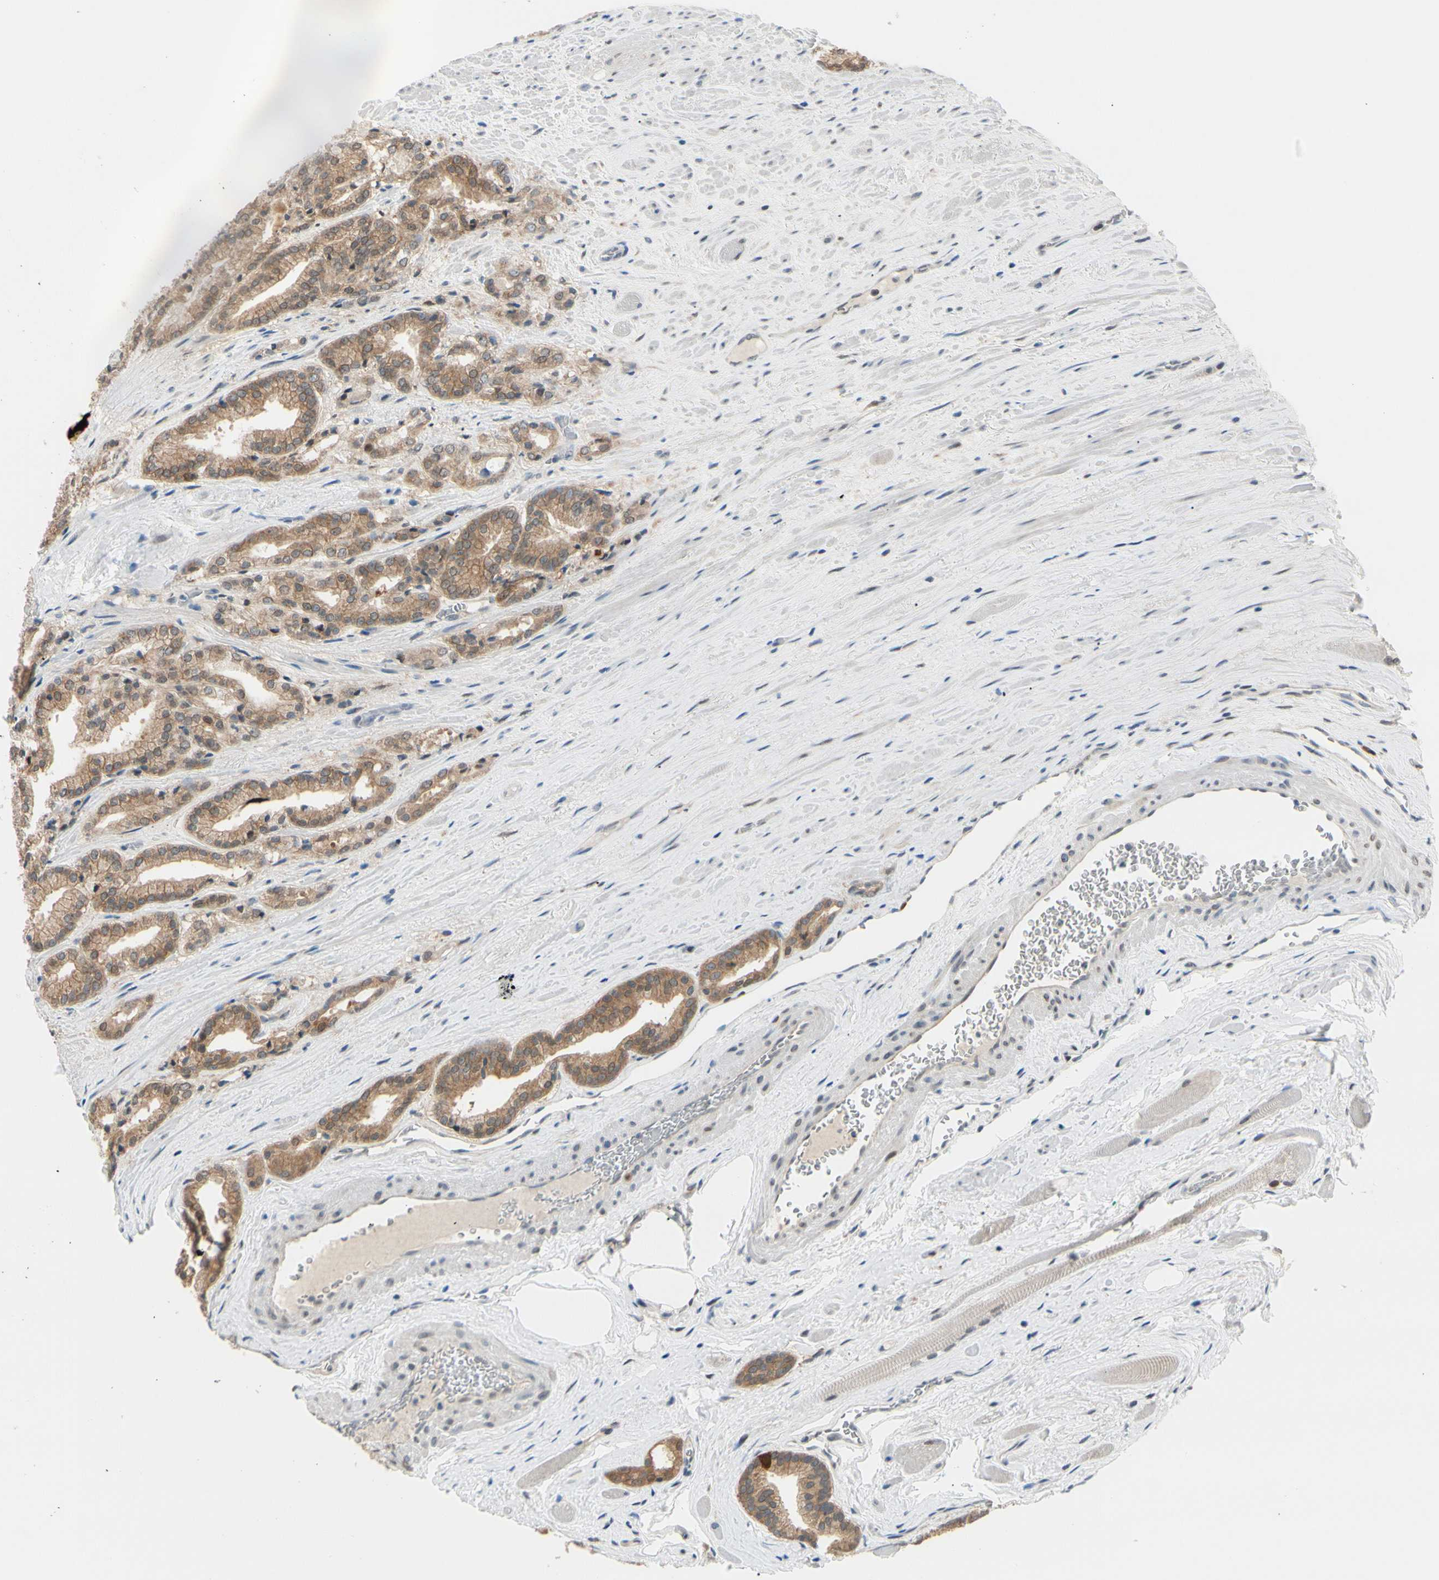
{"staining": {"intensity": "moderate", "quantity": ">75%", "location": "cytoplasmic/membranous"}, "tissue": "prostate cancer", "cell_type": "Tumor cells", "image_type": "cancer", "snomed": [{"axis": "morphology", "description": "Adenocarcinoma, Low grade"}, {"axis": "topography", "description": "Prostate"}], "caption": "A brown stain shows moderate cytoplasmic/membranous positivity of a protein in human adenocarcinoma (low-grade) (prostate) tumor cells. The protein is stained brown, and the nuclei are stained in blue (DAB IHC with brightfield microscopy, high magnification).", "gene": "PTTG1", "patient": {"sex": "male", "age": 59}}